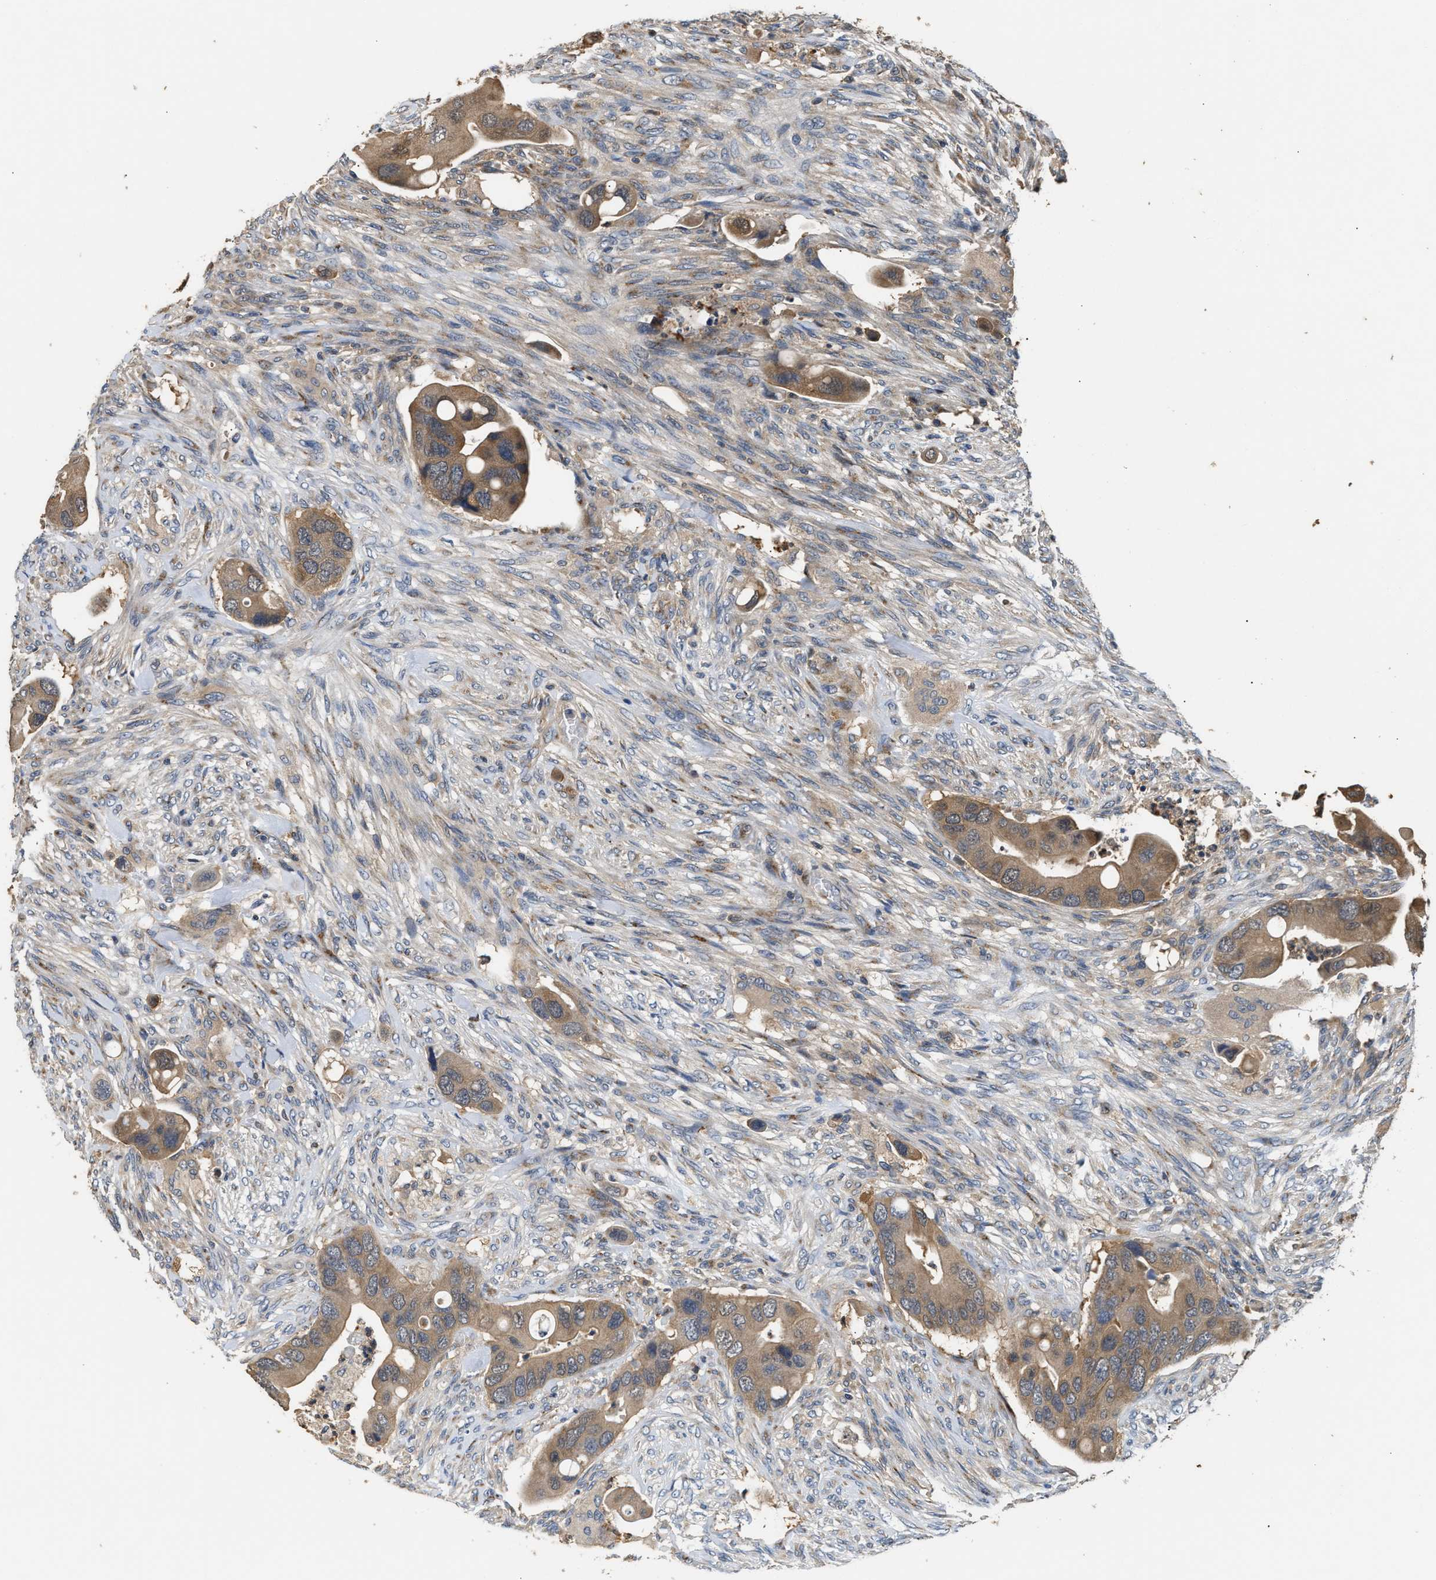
{"staining": {"intensity": "moderate", "quantity": ">75%", "location": "cytoplasmic/membranous"}, "tissue": "colorectal cancer", "cell_type": "Tumor cells", "image_type": "cancer", "snomed": [{"axis": "morphology", "description": "Adenocarcinoma, NOS"}, {"axis": "topography", "description": "Rectum"}], "caption": "Human colorectal cancer (adenocarcinoma) stained with a brown dye shows moderate cytoplasmic/membranous positive positivity in about >75% of tumor cells.", "gene": "CHUK", "patient": {"sex": "female", "age": 57}}